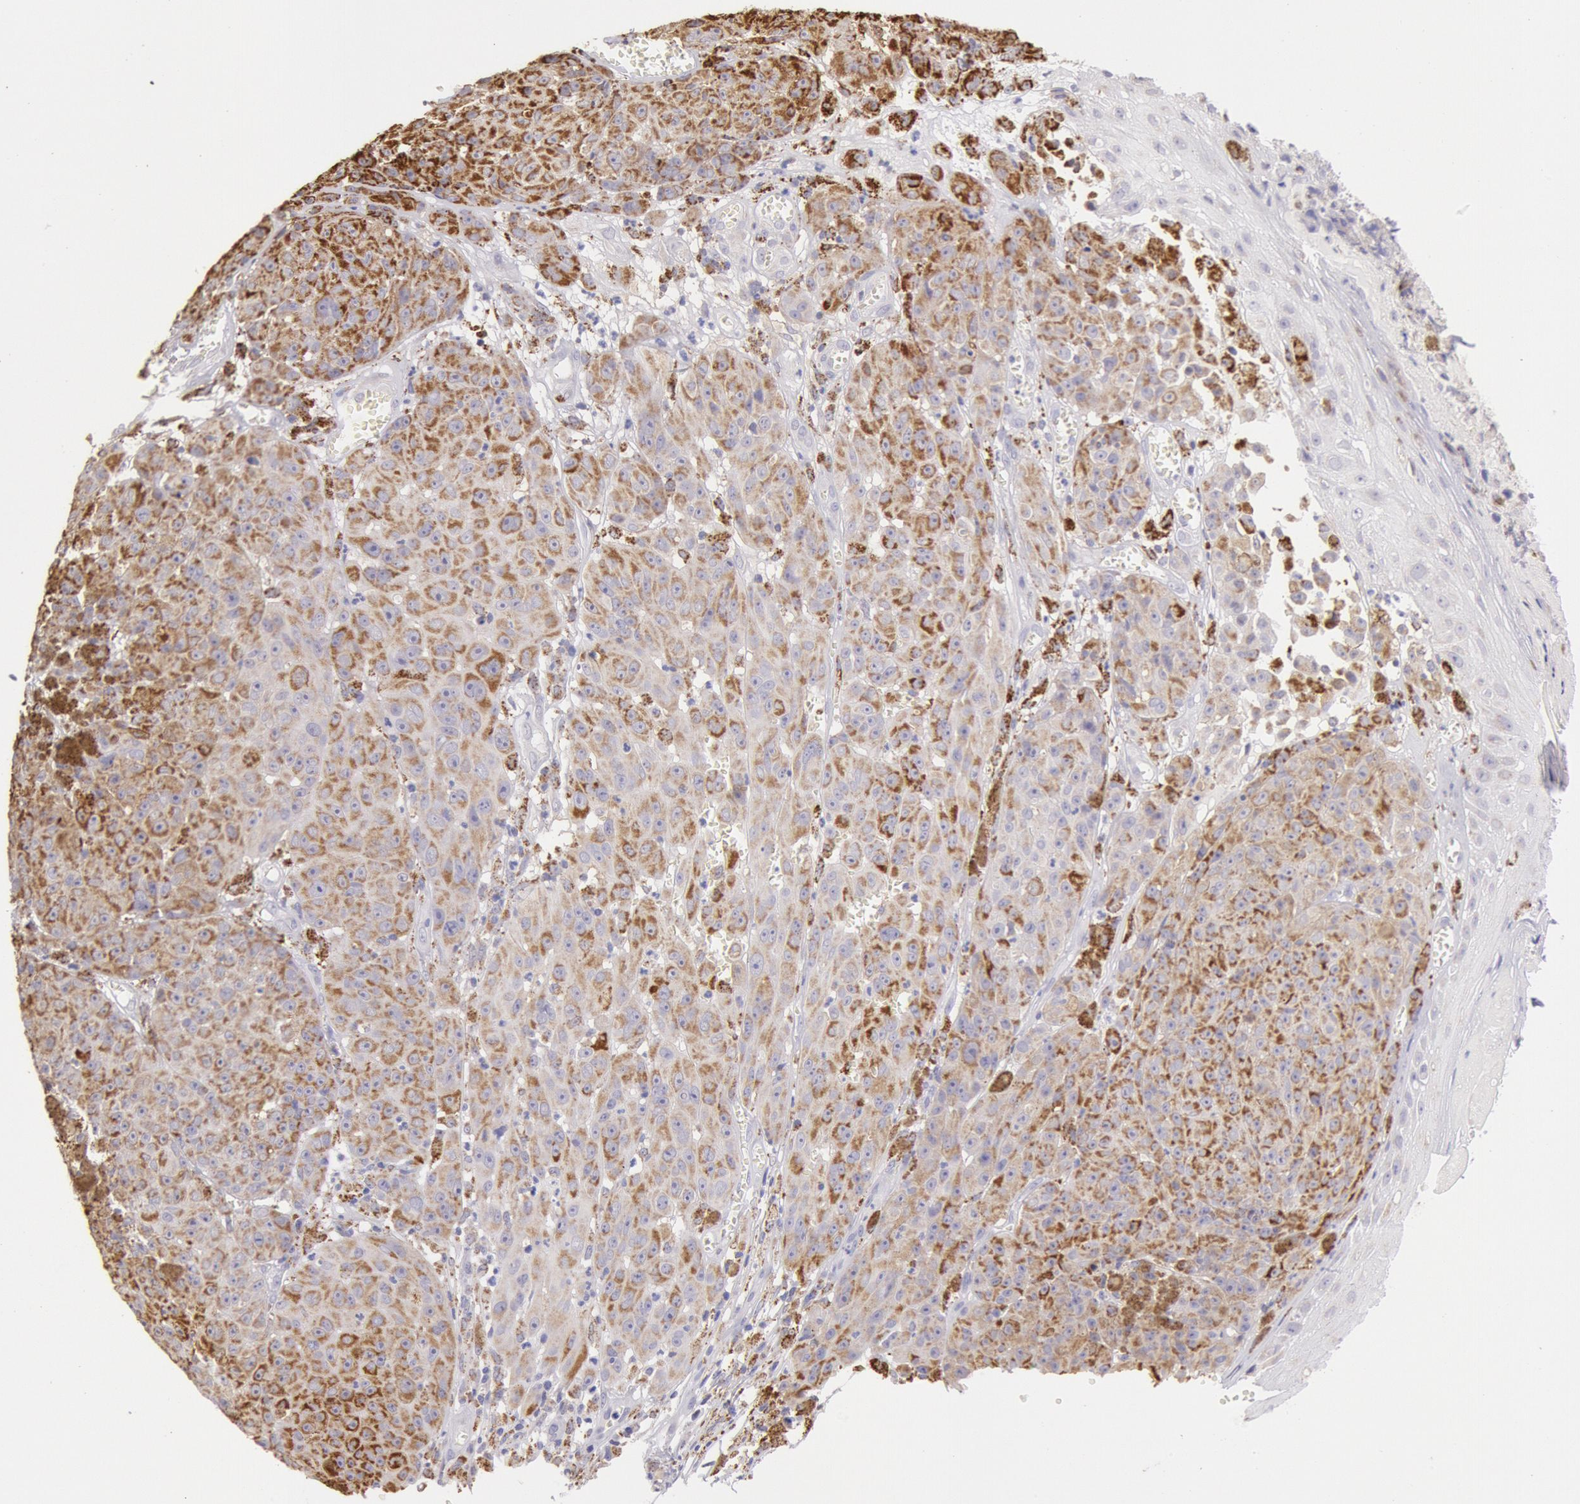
{"staining": {"intensity": "moderate", "quantity": ">75%", "location": "cytoplasmic/membranous"}, "tissue": "melanoma", "cell_type": "Tumor cells", "image_type": "cancer", "snomed": [{"axis": "morphology", "description": "Malignant melanoma, NOS"}, {"axis": "topography", "description": "Skin"}], "caption": "Tumor cells exhibit medium levels of moderate cytoplasmic/membranous expression in about >75% of cells in human malignant melanoma.", "gene": "FRMD6", "patient": {"sex": "male", "age": 64}}